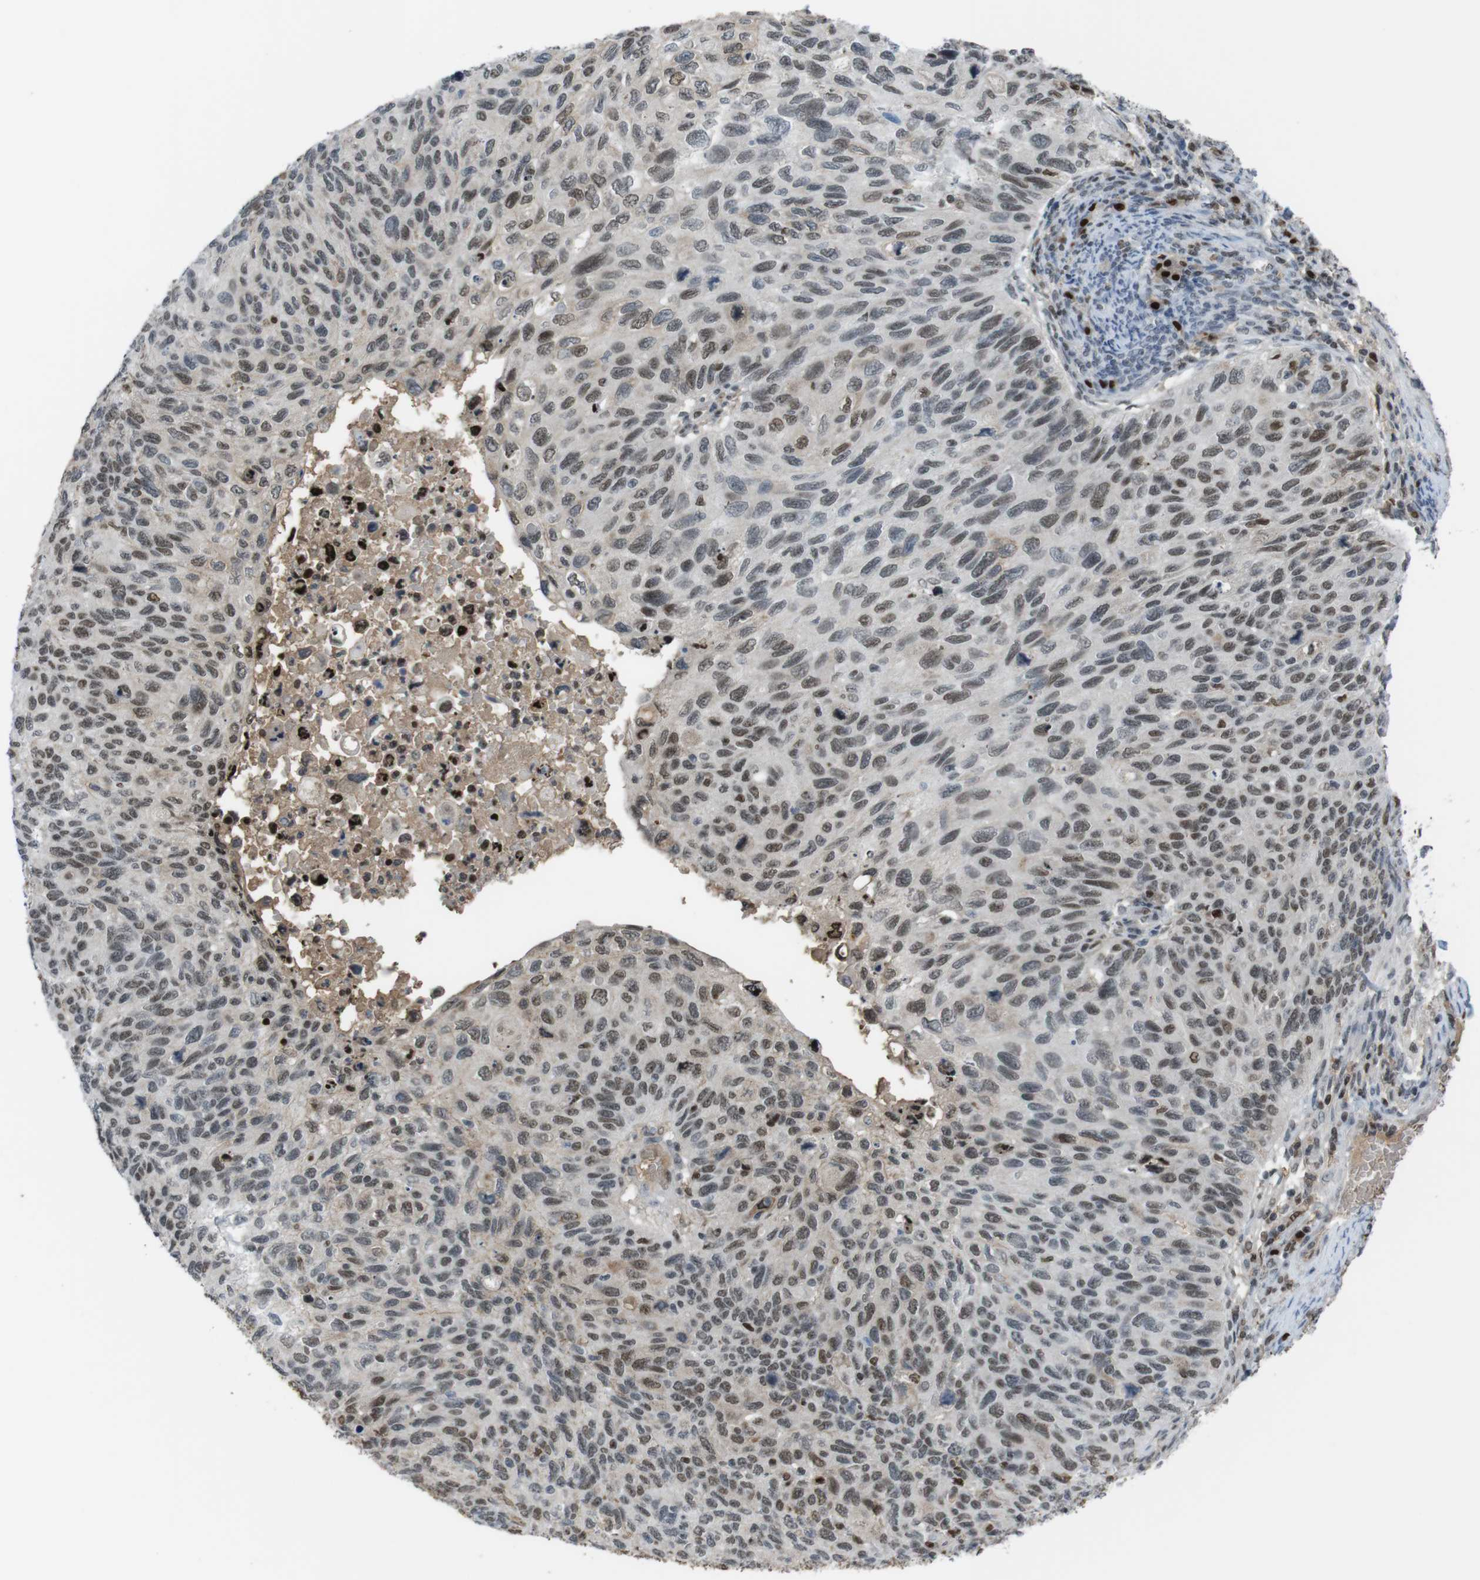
{"staining": {"intensity": "moderate", "quantity": ">75%", "location": "nuclear"}, "tissue": "cervical cancer", "cell_type": "Tumor cells", "image_type": "cancer", "snomed": [{"axis": "morphology", "description": "Squamous cell carcinoma, NOS"}, {"axis": "topography", "description": "Cervix"}], "caption": "Protein expression analysis of cervical cancer (squamous cell carcinoma) shows moderate nuclear staining in approximately >75% of tumor cells.", "gene": "SUB1", "patient": {"sex": "female", "age": 70}}